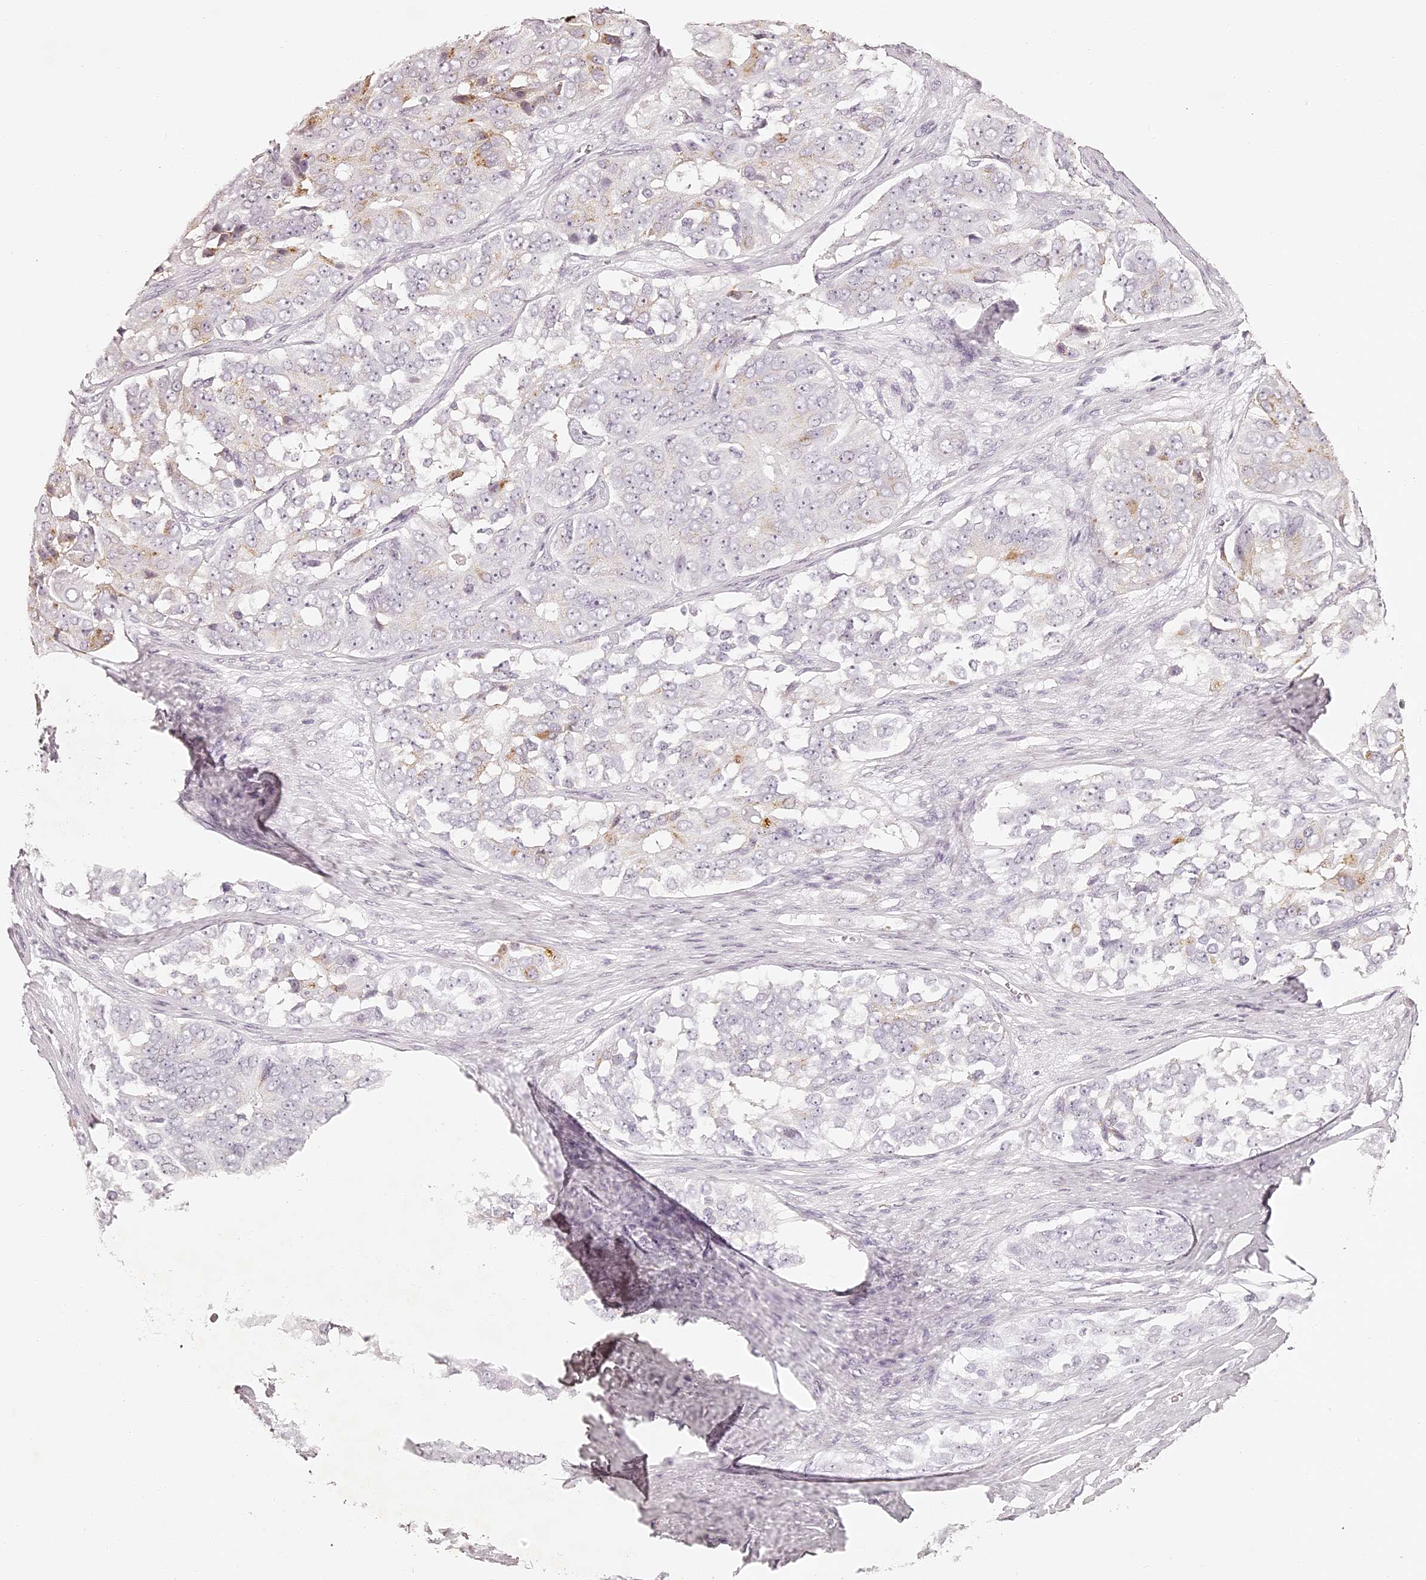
{"staining": {"intensity": "weak", "quantity": "<25%", "location": "cytoplasmic/membranous"}, "tissue": "ovarian cancer", "cell_type": "Tumor cells", "image_type": "cancer", "snomed": [{"axis": "morphology", "description": "Carcinoma, endometroid"}, {"axis": "topography", "description": "Ovary"}], "caption": "The immunohistochemistry (IHC) micrograph has no significant expression in tumor cells of ovarian cancer tissue.", "gene": "ELAPOR1", "patient": {"sex": "female", "age": 51}}